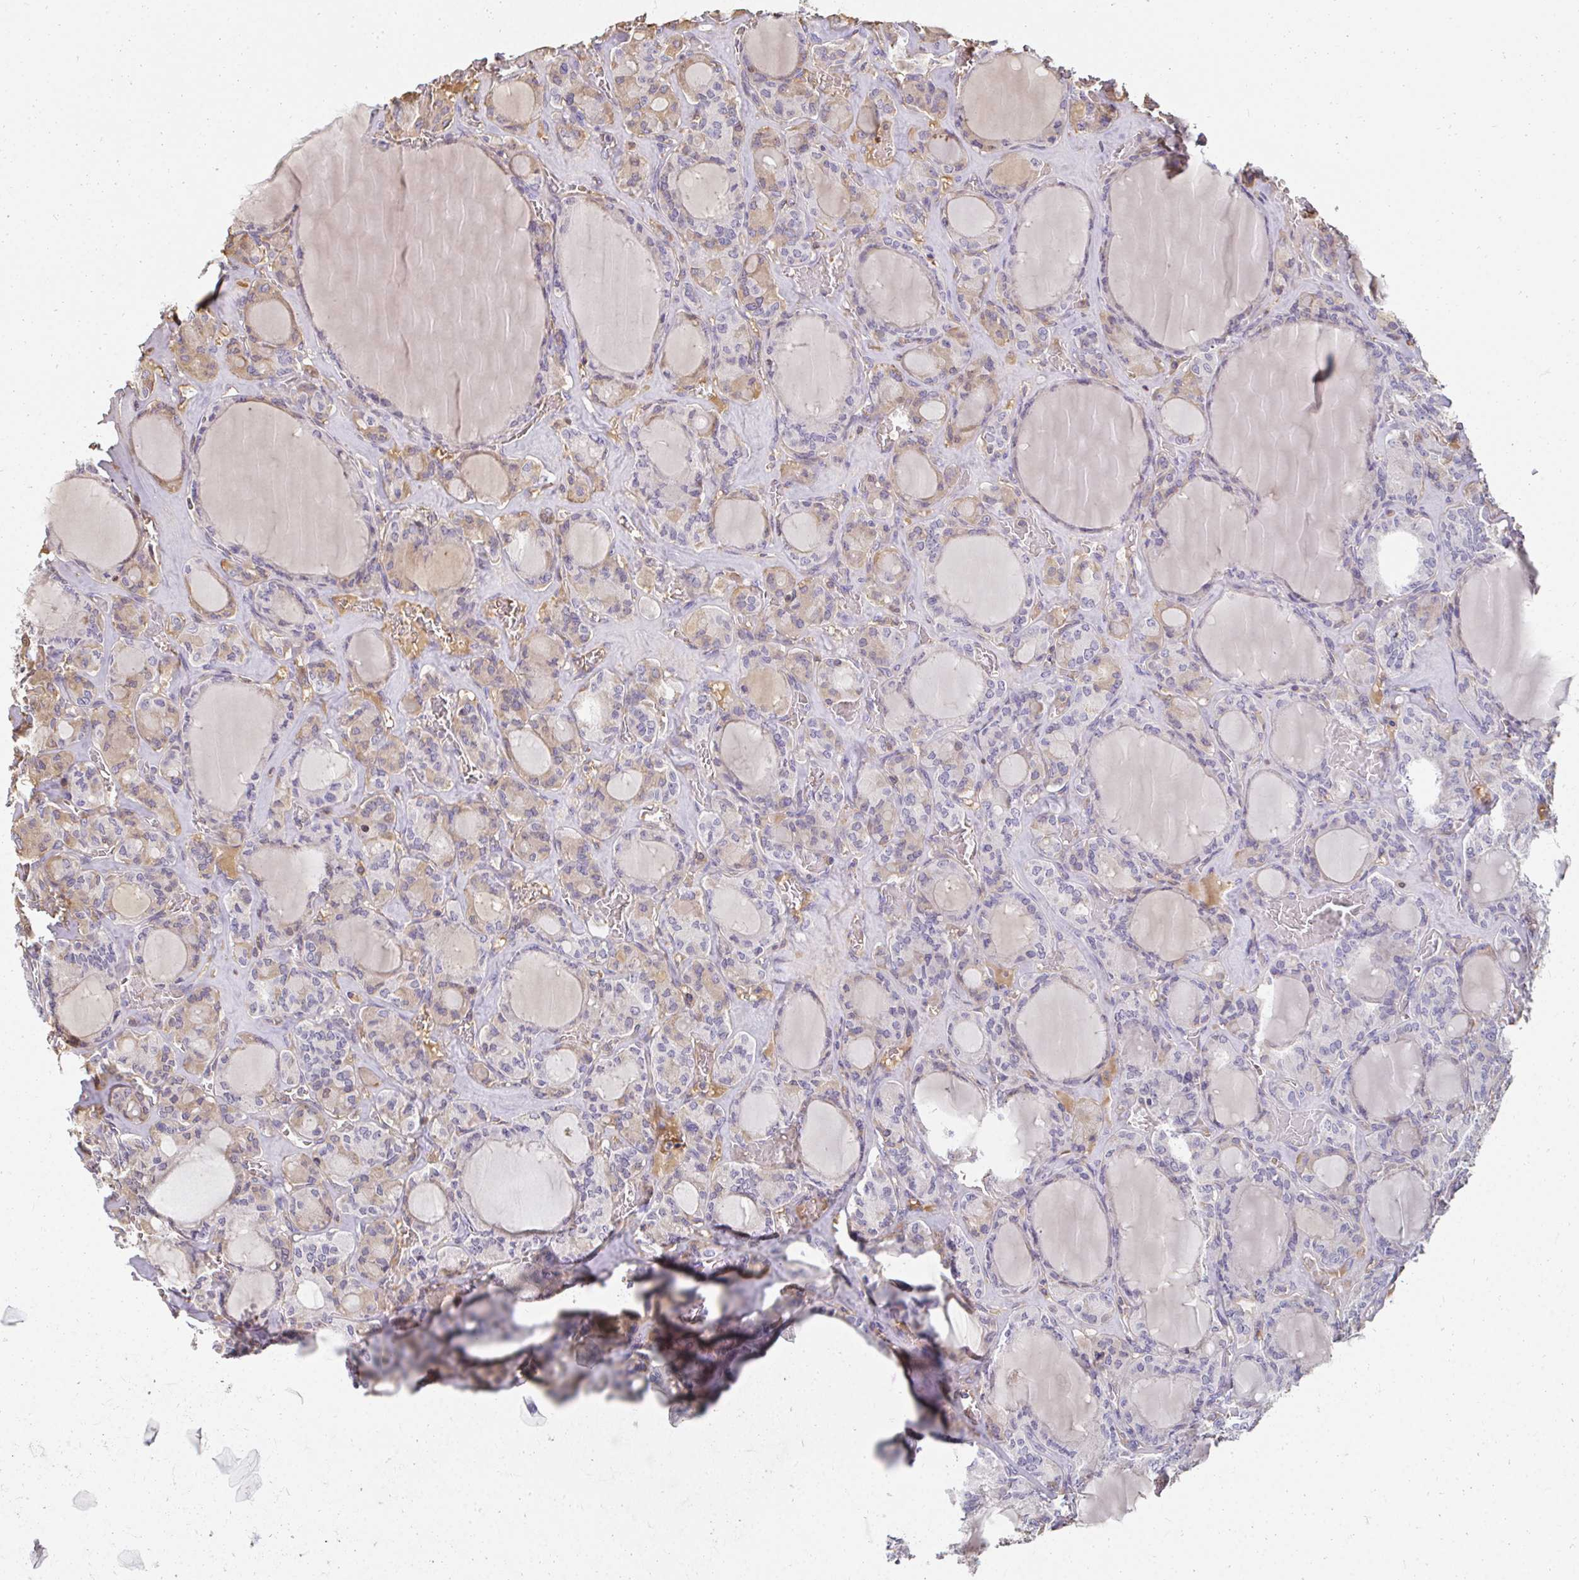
{"staining": {"intensity": "weak", "quantity": "<25%", "location": "cytoplasmic/membranous"}, "tissue": "thyroid cancer", "cell_type": "Tumor cells", "image_type": "cancer", "snomed": [{"axis": "morphology", "description": "Papillary adenocarcinoma, NOS"}, {"axis": "topography", "description": "Thyroid gland"}], "caption": "IHC photomicrograph of thyroid cancer stained for a protein (brown), which demonstrates no positivity in tumor cells. (Stains: DAB (3,3'-diaminobenzidine) immunohistochemistry (IHC) with hematoxylin counter stain, Microscopy: brightfield microscopy at high magnification).", "gene": "LOXL4", "patient": {"sex": "male", "age": 87}}